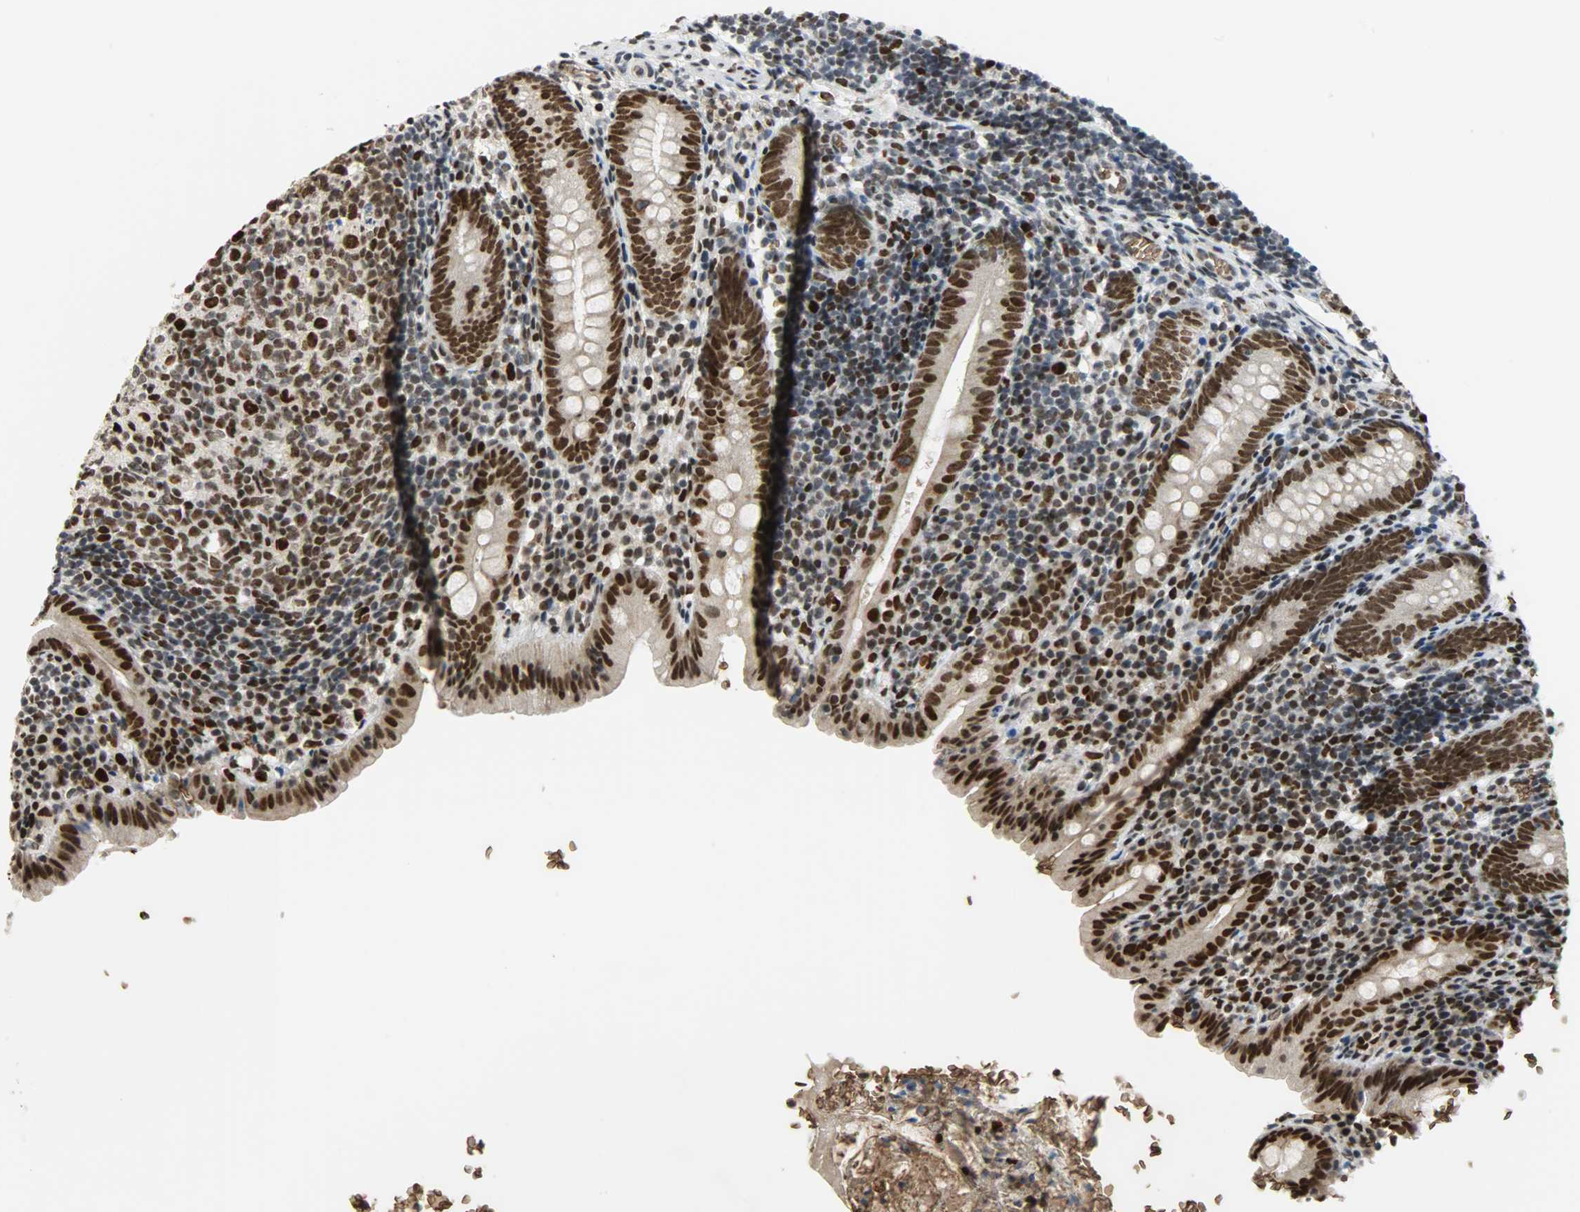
{"staining": {"intensity": "strong", "quantity": ">75%", "location": "cytoplasmic/membranous,nuclear"}, "tissue": "appendix", "cell_type": "Glandular cells", "image_type": "normal", "snomed": [{"axis": "morphology", "description": "Normal tissue, NOS"}, {"axis": "topography", "description": "Appendix"}], "caption": "This is a photomicrograph of immunohistochemistry staining of unremarkable appendix, which shows strong expression in the cytoplasmic/membranous,nuclear of glandular cells.", "gene": "SNAI1", "patient": {"sex": "female", "age": 10}}